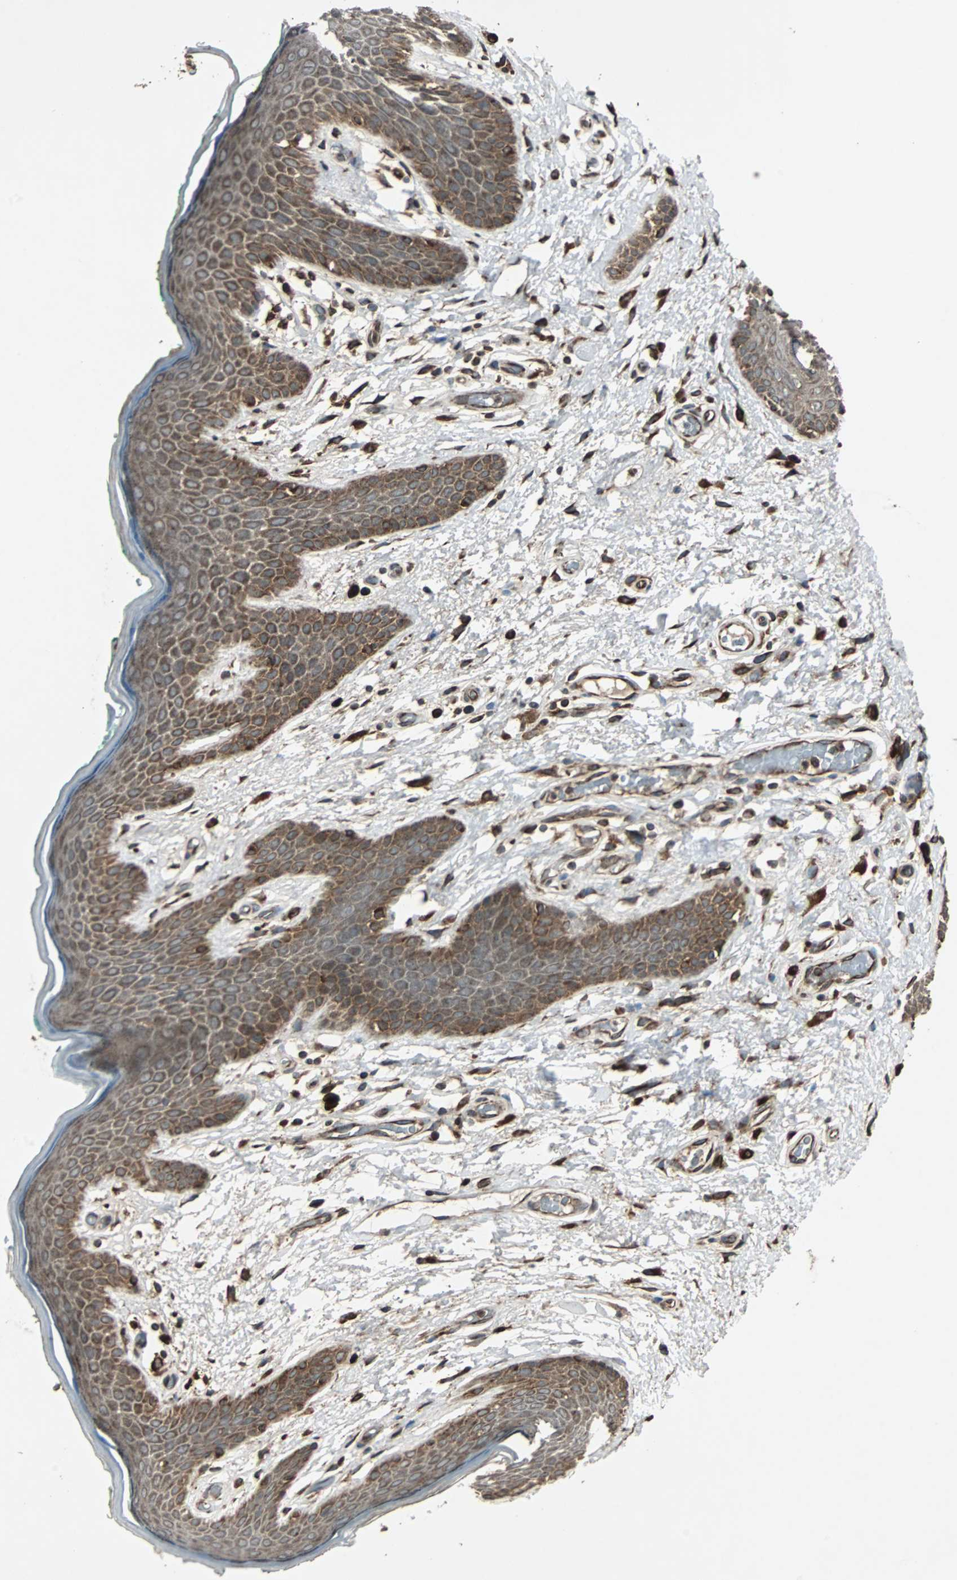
{"staining": {"intensity": "moderate", "quantity": "25%-75%", "location": "cytoplasmic/membranous"}, "tissue": "skin", "cell_type": "Epidermal cells", "image_type": "normal", "snomed": [{"axis": "morphology", "description": "Normal tissue, NOS"}, {"axis": "topography", "description": "Anal"}], "caption": "A brown stain shows moderate cytoplasmic/membranous expression of a protein in epidermal cells of benign skin. The staining was performed using DAB (3,3'-diaminobenzidine), with brown indicating positive protein expression. Nuclei are stained blue with hematoxylin.", "gene": "RAB7A", "patient": {"sex": "male", "age": 74}}